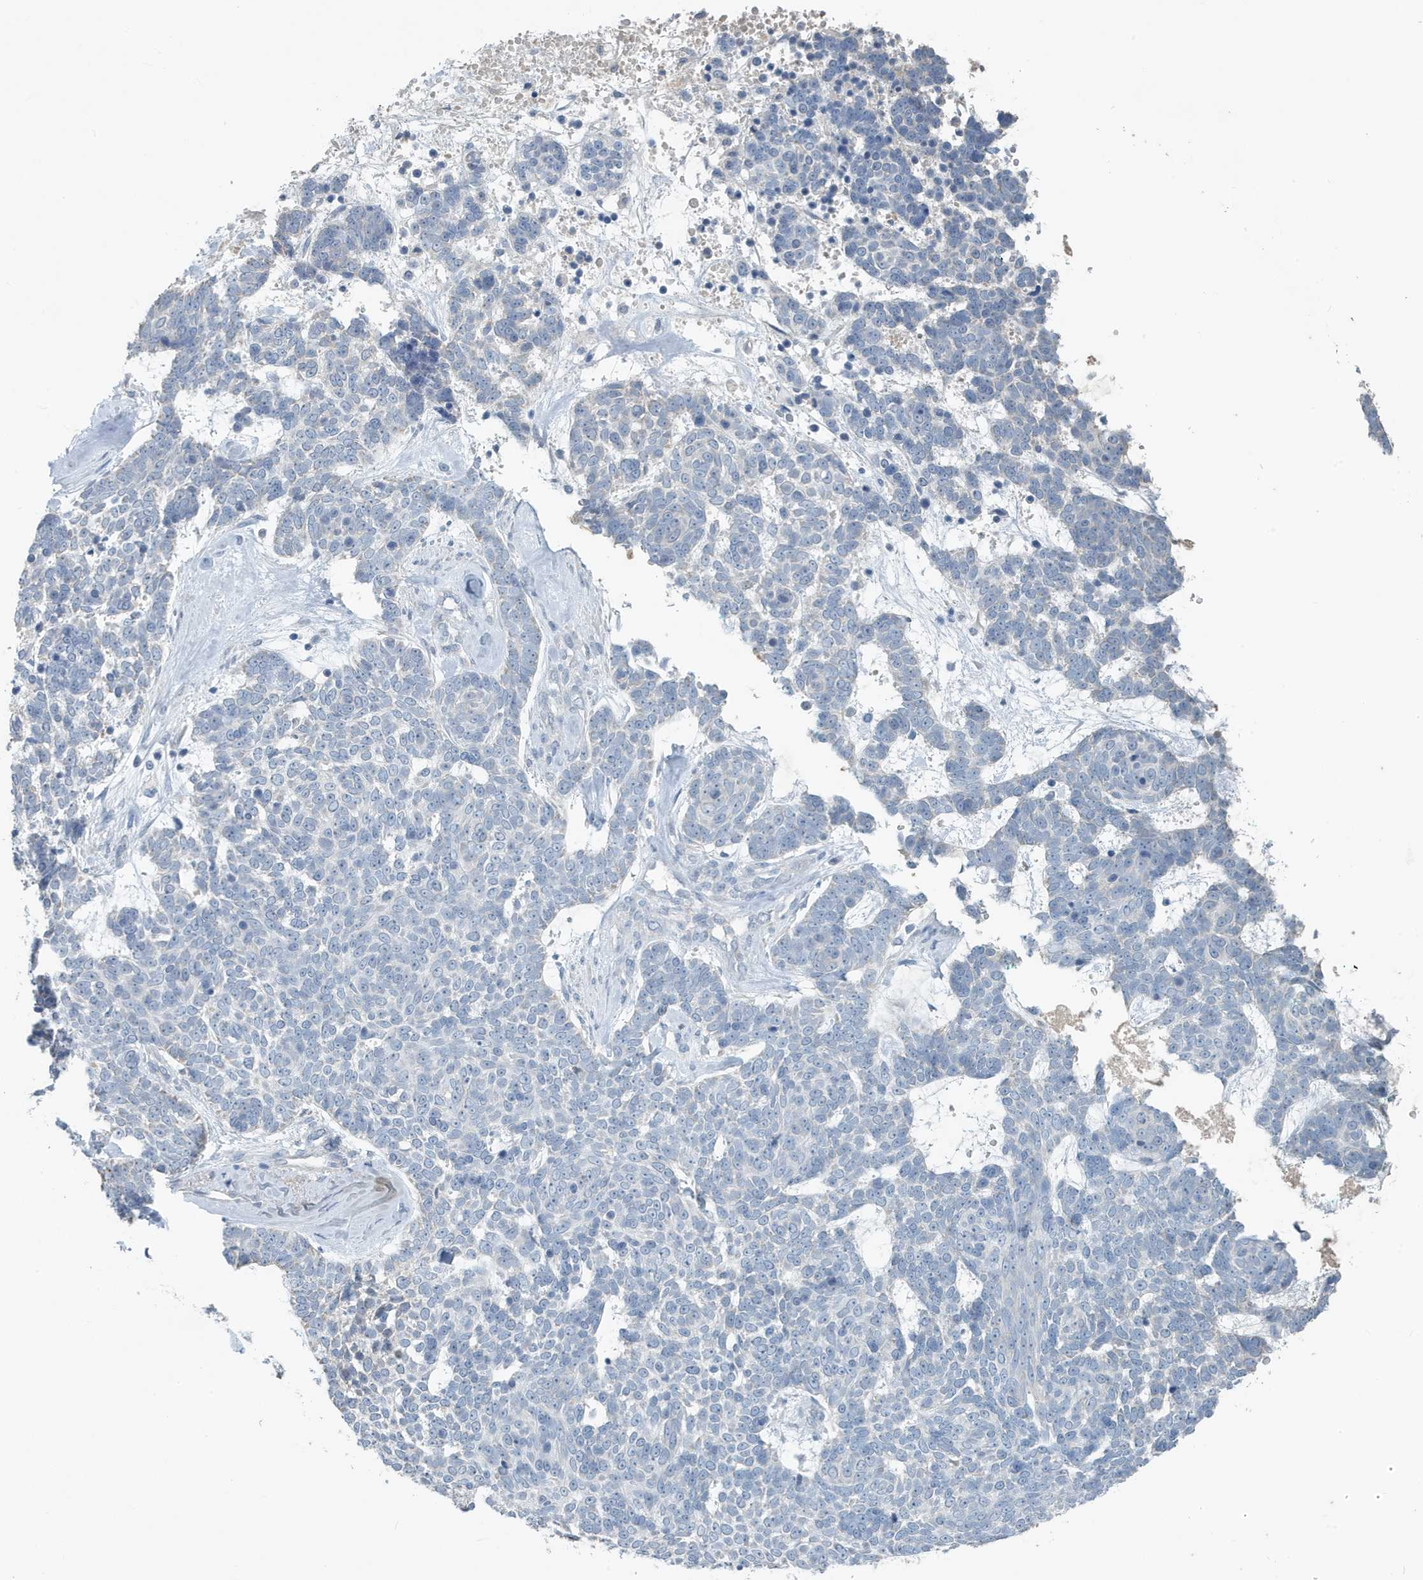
{"staining": {"intensity": "negative", "quantity": "none", "location": "none"}, "tissue": "skin cancer", "cell_type": "Tumor cells", "image_type": "cancer", "snomed": [{"axis": "morphology", "description": "Basal cell carcinoma"}, {"axis": "topography", "description": "Skin"}], "caption": "This is an IHC micrograph of basal cell carcinoma (skin). There is no expression in tumor cells.", "gene": "UGT2B4", "patient": {"sex": "female", "age": 81}}